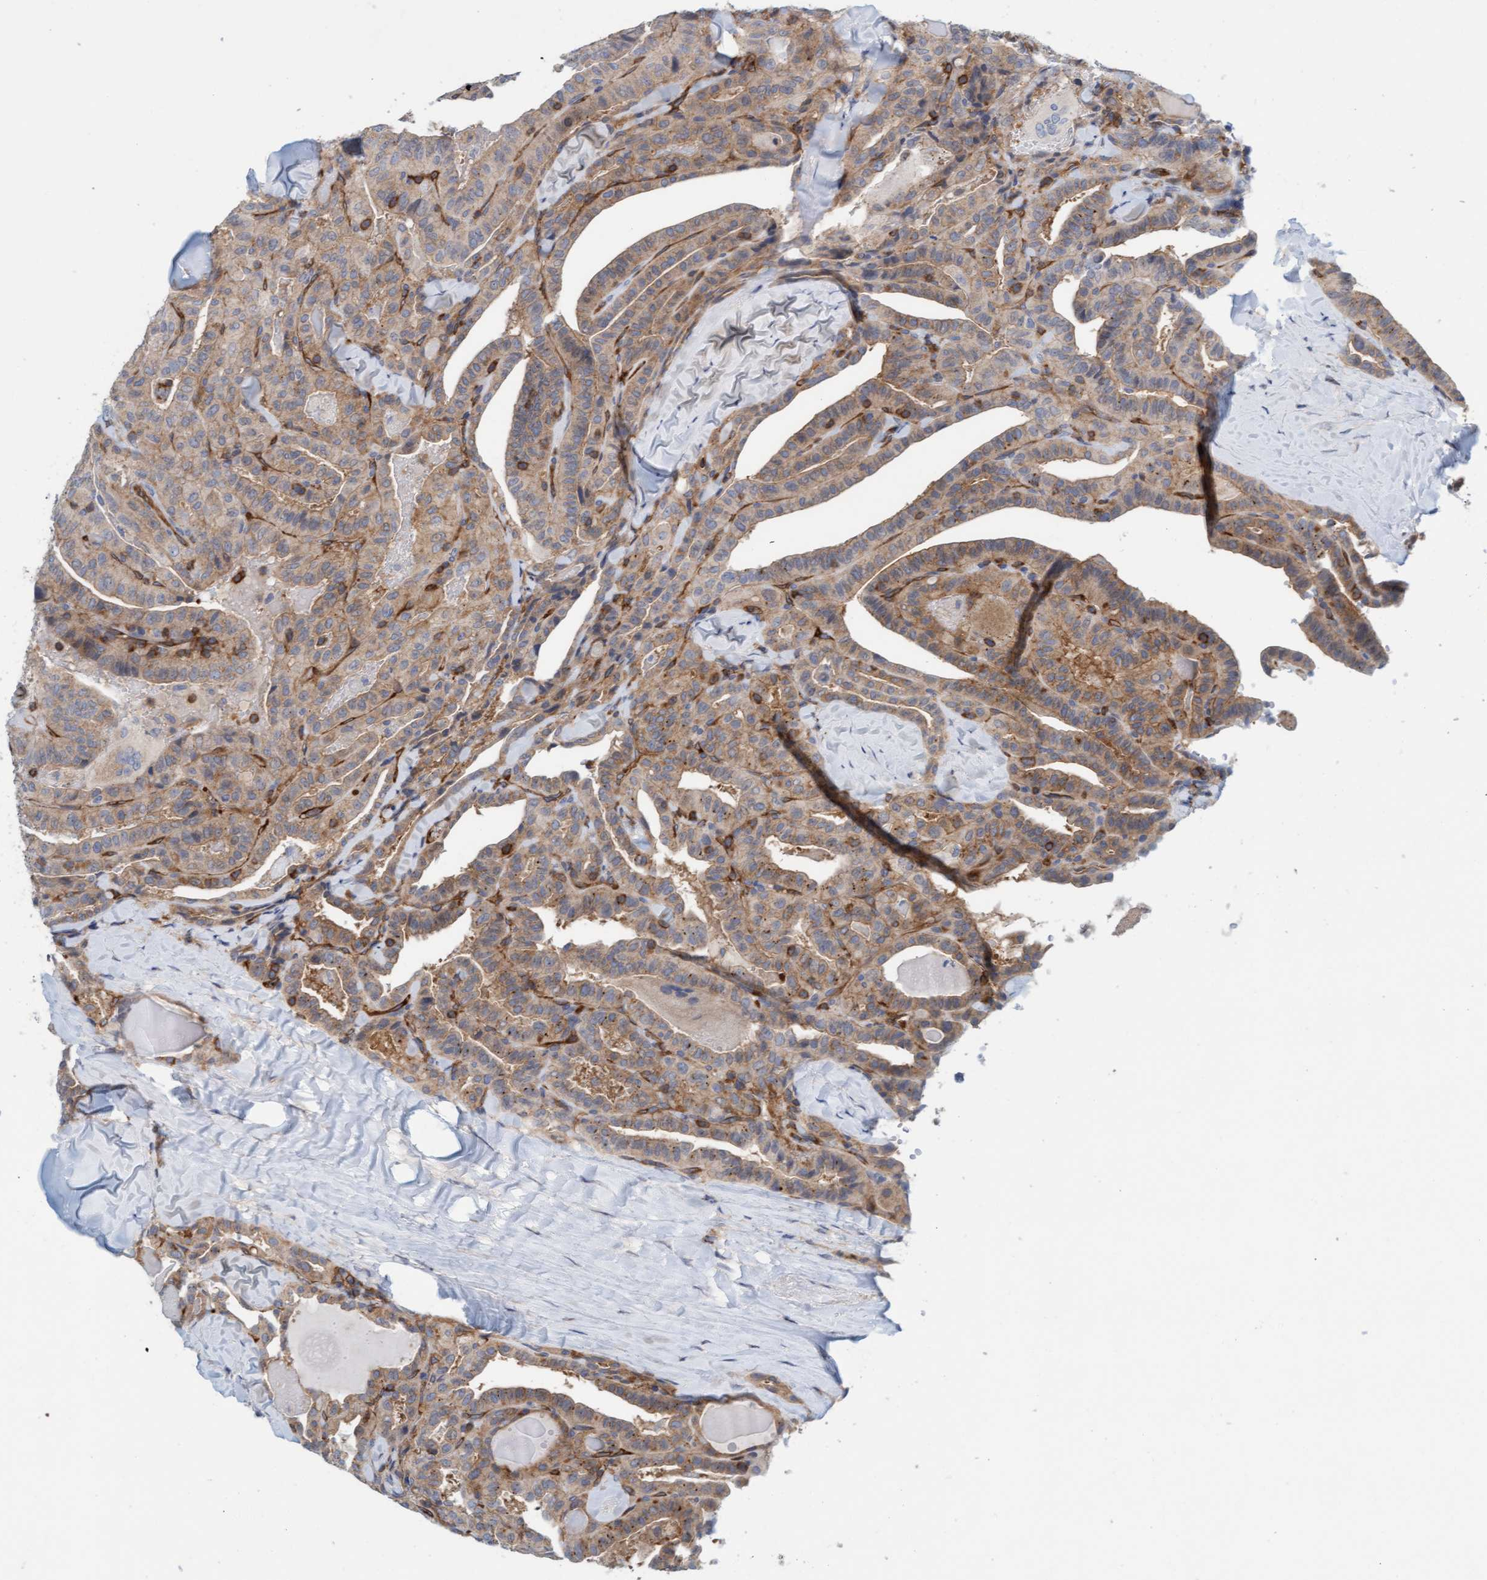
{"staining": {"intensity": "moderate", "quantity": ">75%", "location": "cytoplasmic/membranous"}, "tissue": "thyroid cancer", "cell_type": "Tumor cells", "image_type": "cancer", "snomed": [{"axis": "morphology", "description": "Papillary adenocarcinoma, NOS"}, {"axis": "topography", "description": "Thyroid gland"}], "caption": "Thyroid cancer (papillary adenocarcinoma) stained with a brown dye displays moderate cytoplasmic/membranous positive positivity in approximately >75% of tumor cells.", "gene": "PRKD2", "patient": {"sex": "male", "age": 77}}